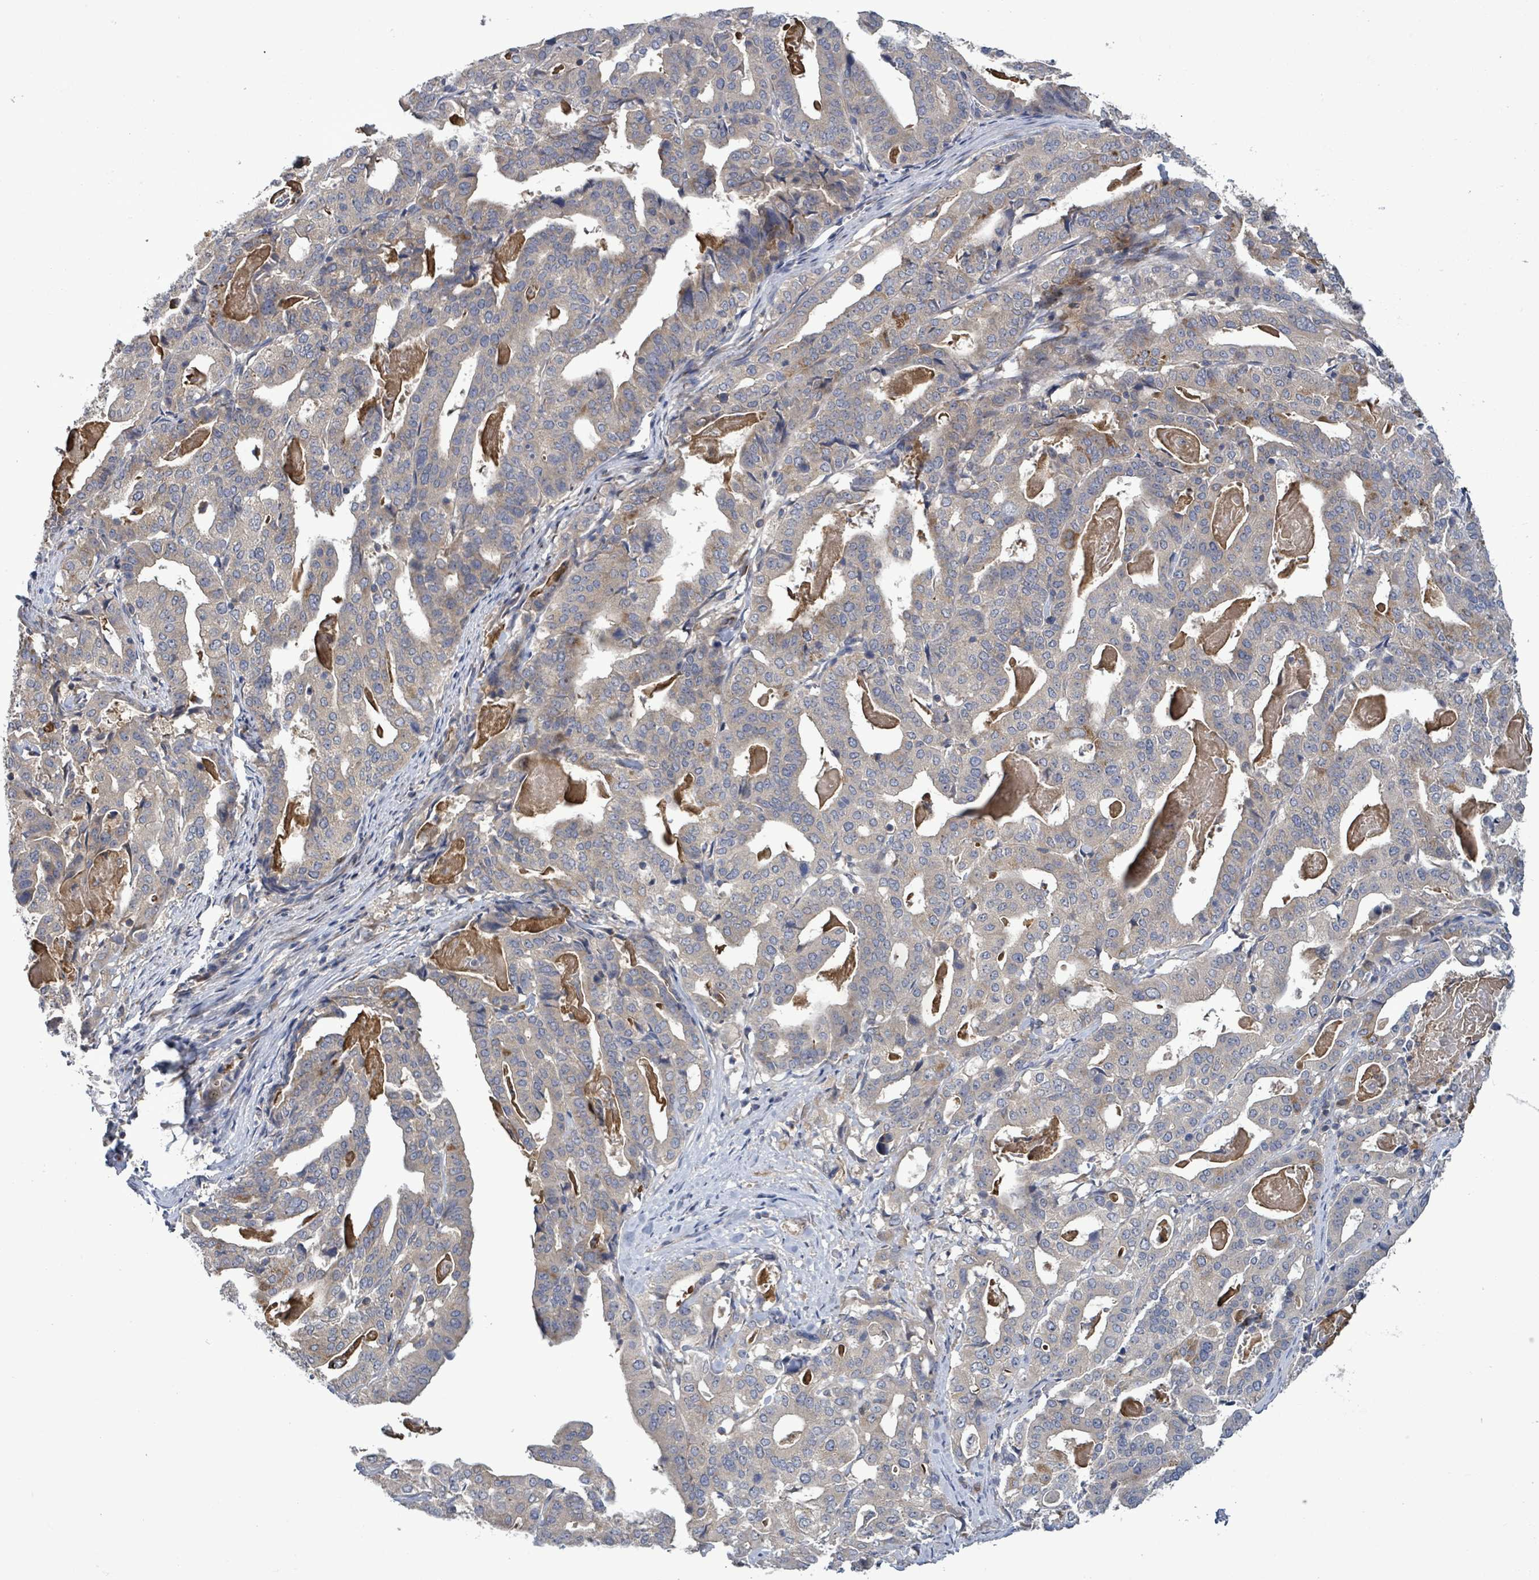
{"staining": {"intensity": "weak", "quantity": "<25%", "location": "cytoplasmic/membranous"}, "tissue": "stomach cancer", "cell_type": "Tumor cells", "image_type": "cancer", "snomed": [{"axis": "morphology", "description": "Adenocarcinoma, NOS"}, {"axis": "topography", "description": "Stomach"}], "caption": "The immunohistochemistry histopathology image has no significant positivity in tumor cells of adenocarcinoma (stomach) tissue.", "gene": "SERPINE3", "patient": {"sex": "male", "age": 48}}